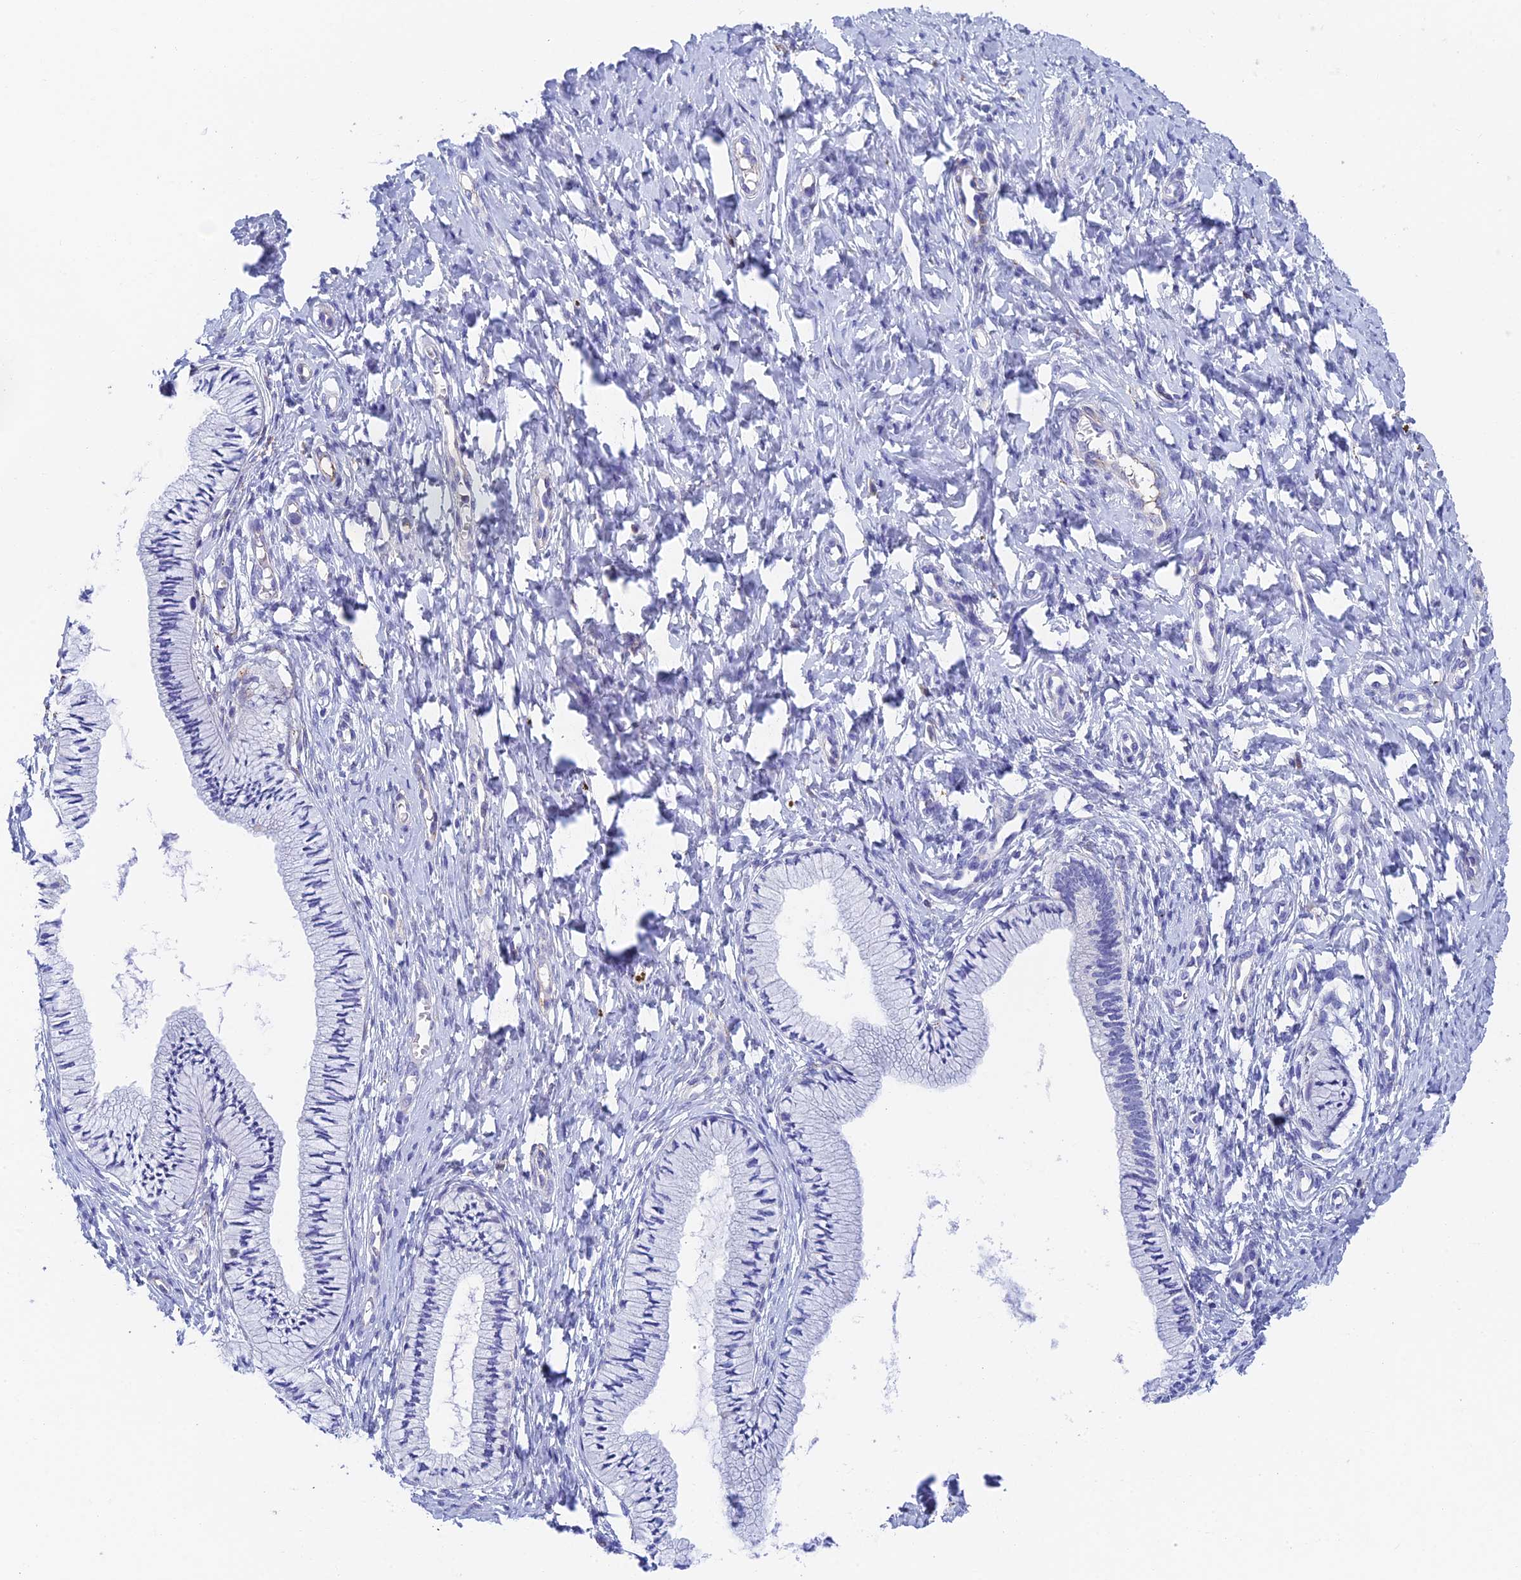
{"staining": {"intensity": "negative", "quantity": "none", "location": "none"}, "tissue": "cervix", "cell_type": "Glandular cells", "image_type": "normal", "snomed": [{"axis": "morphology", "description": "Normal tissue, NOS"}, {"axis": "topography", "description": "Cervix"}], "caption": "Immunohistochemistry (IHC) of benign human cervix shows no positivity in glandular cells. Brightfield microscopy of IHC stained with DAB (brown) and hematoxylin (blue), captured at high magnification.", "gene": "ADAMTS13", "patient": {"sex": "female", "age": 36}}